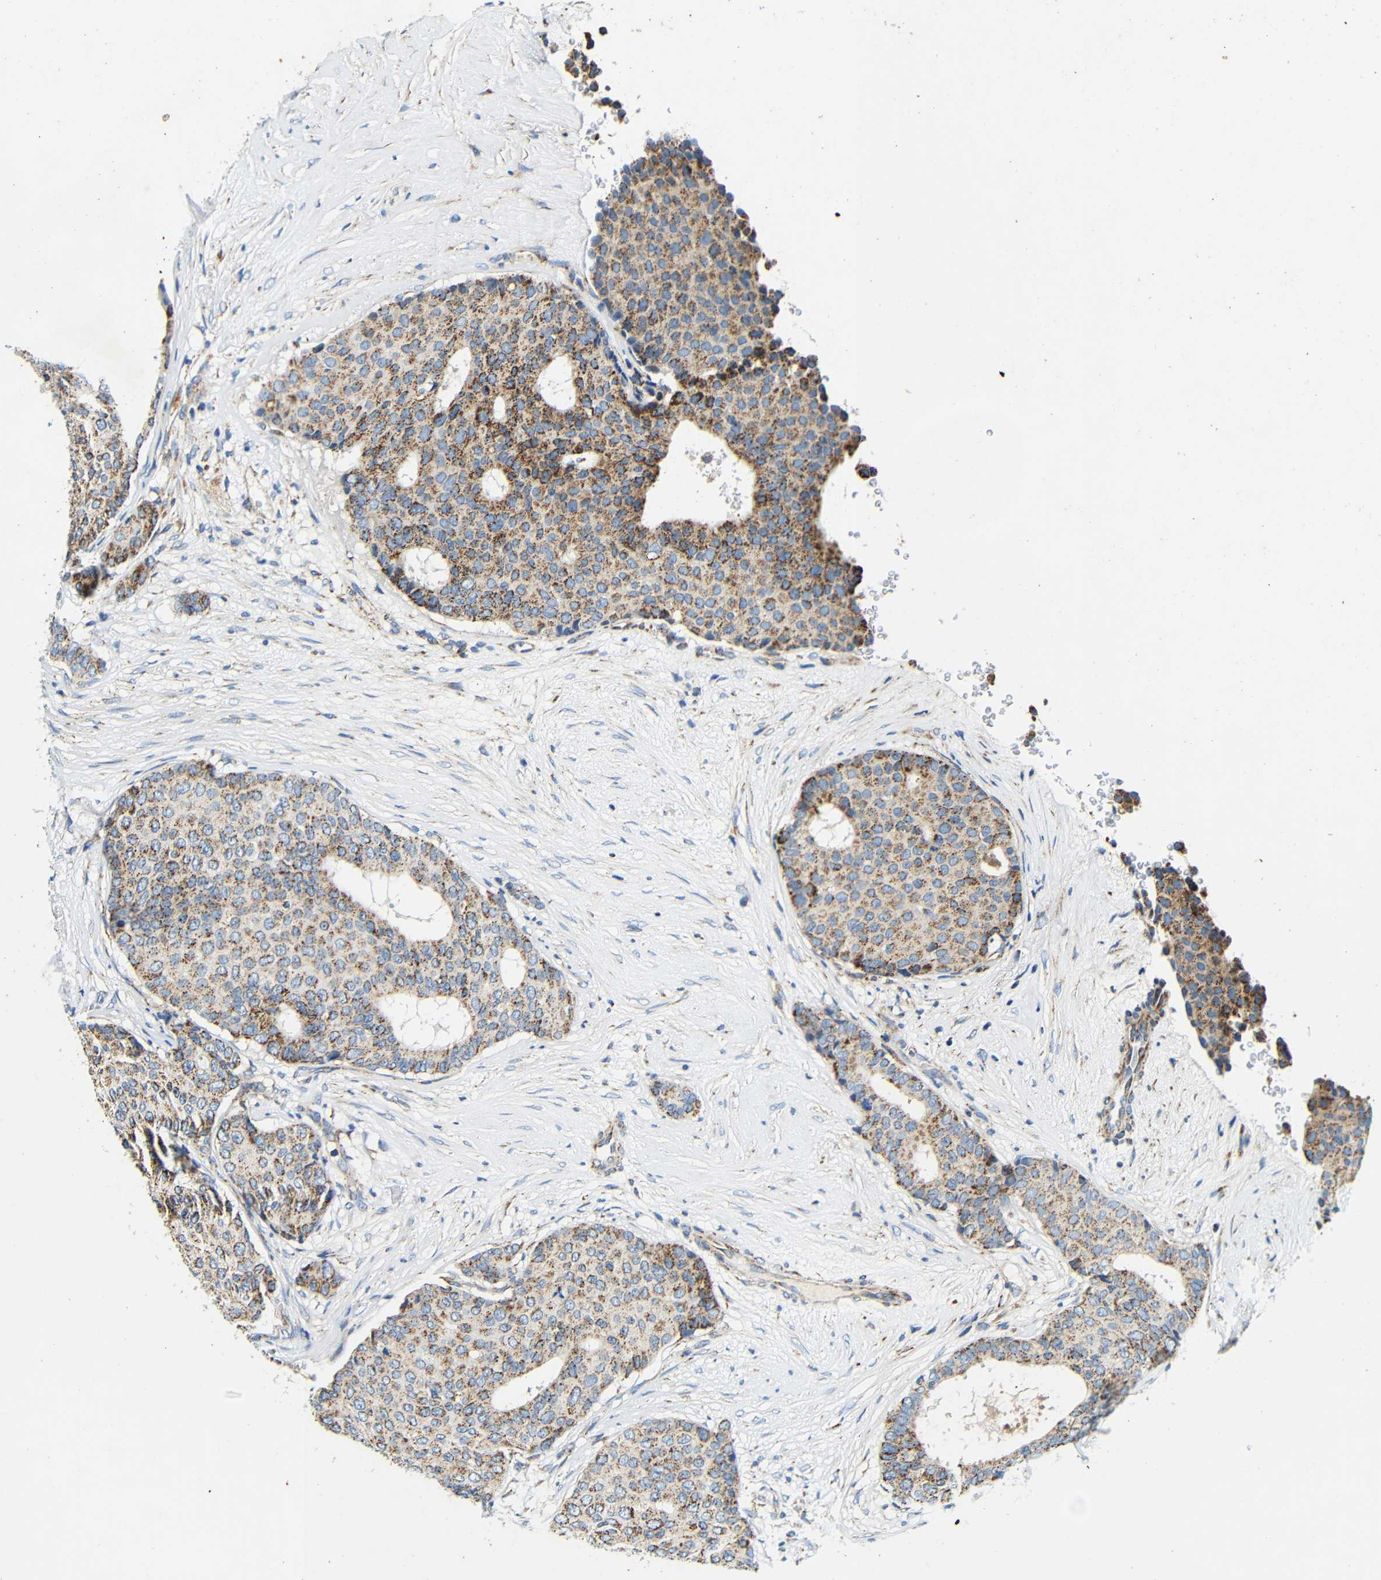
{"staining": {"intensity": "moderate", "quantity": ">75%", "location": "cytoplasmic/membranous"}, "tissue": "breast cancer", "cell_type": "Tumor cells", "image_type": "cancer", "snomed": [{"axis": "morphology", "description": "Neoplasm, malignant, NOS"}, {"axis": "topography", "description": "Breast"}], "caption": "This is an image of immunohistochemistry (IHC) staining of breast cancer, which shows moderate positivity in the cytoplasmic/membranous of tumor cells.", "gene": "GALNT18", "patient": {"sex": "female", "age": 50}}